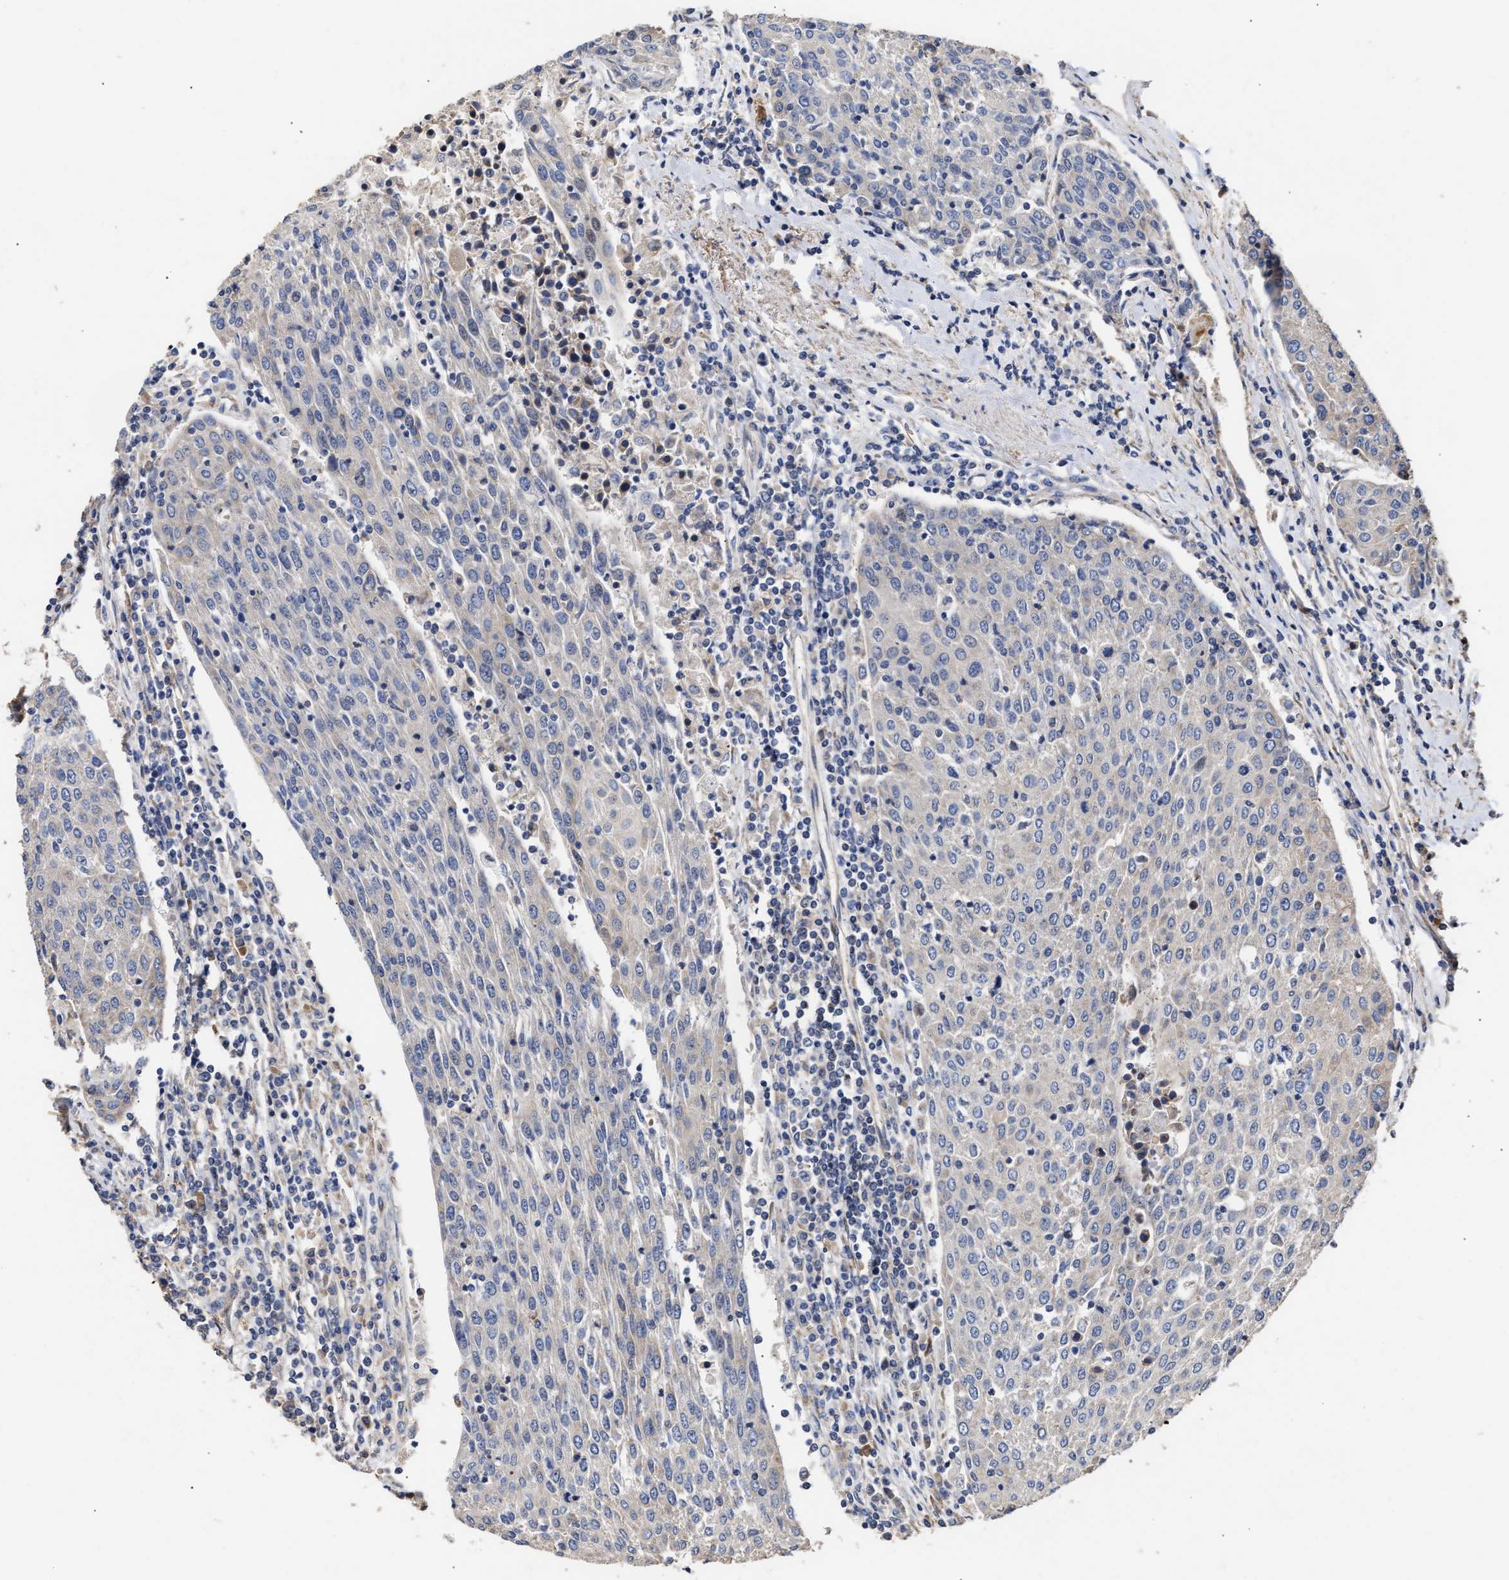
{"staining": {"intensity": "negative", "quantity": "none", "location": "none"}, "tissue": "urothelial cancer", "cell_type": "Tumor cells", "image_type": "cancer", "snomed": [{"axis": "morphology", "description": "Urothelial carcinoma, High grade"}, {"axis": "topography", "description": "Urinary bladder"}], "caption": "This is a micrograph of IHC staining of urothelial carcinoma (high-grade), which shows no staining in tumor cells.", "gene": "GOSR1", "patient": {"sex": "female", "age": 85}}